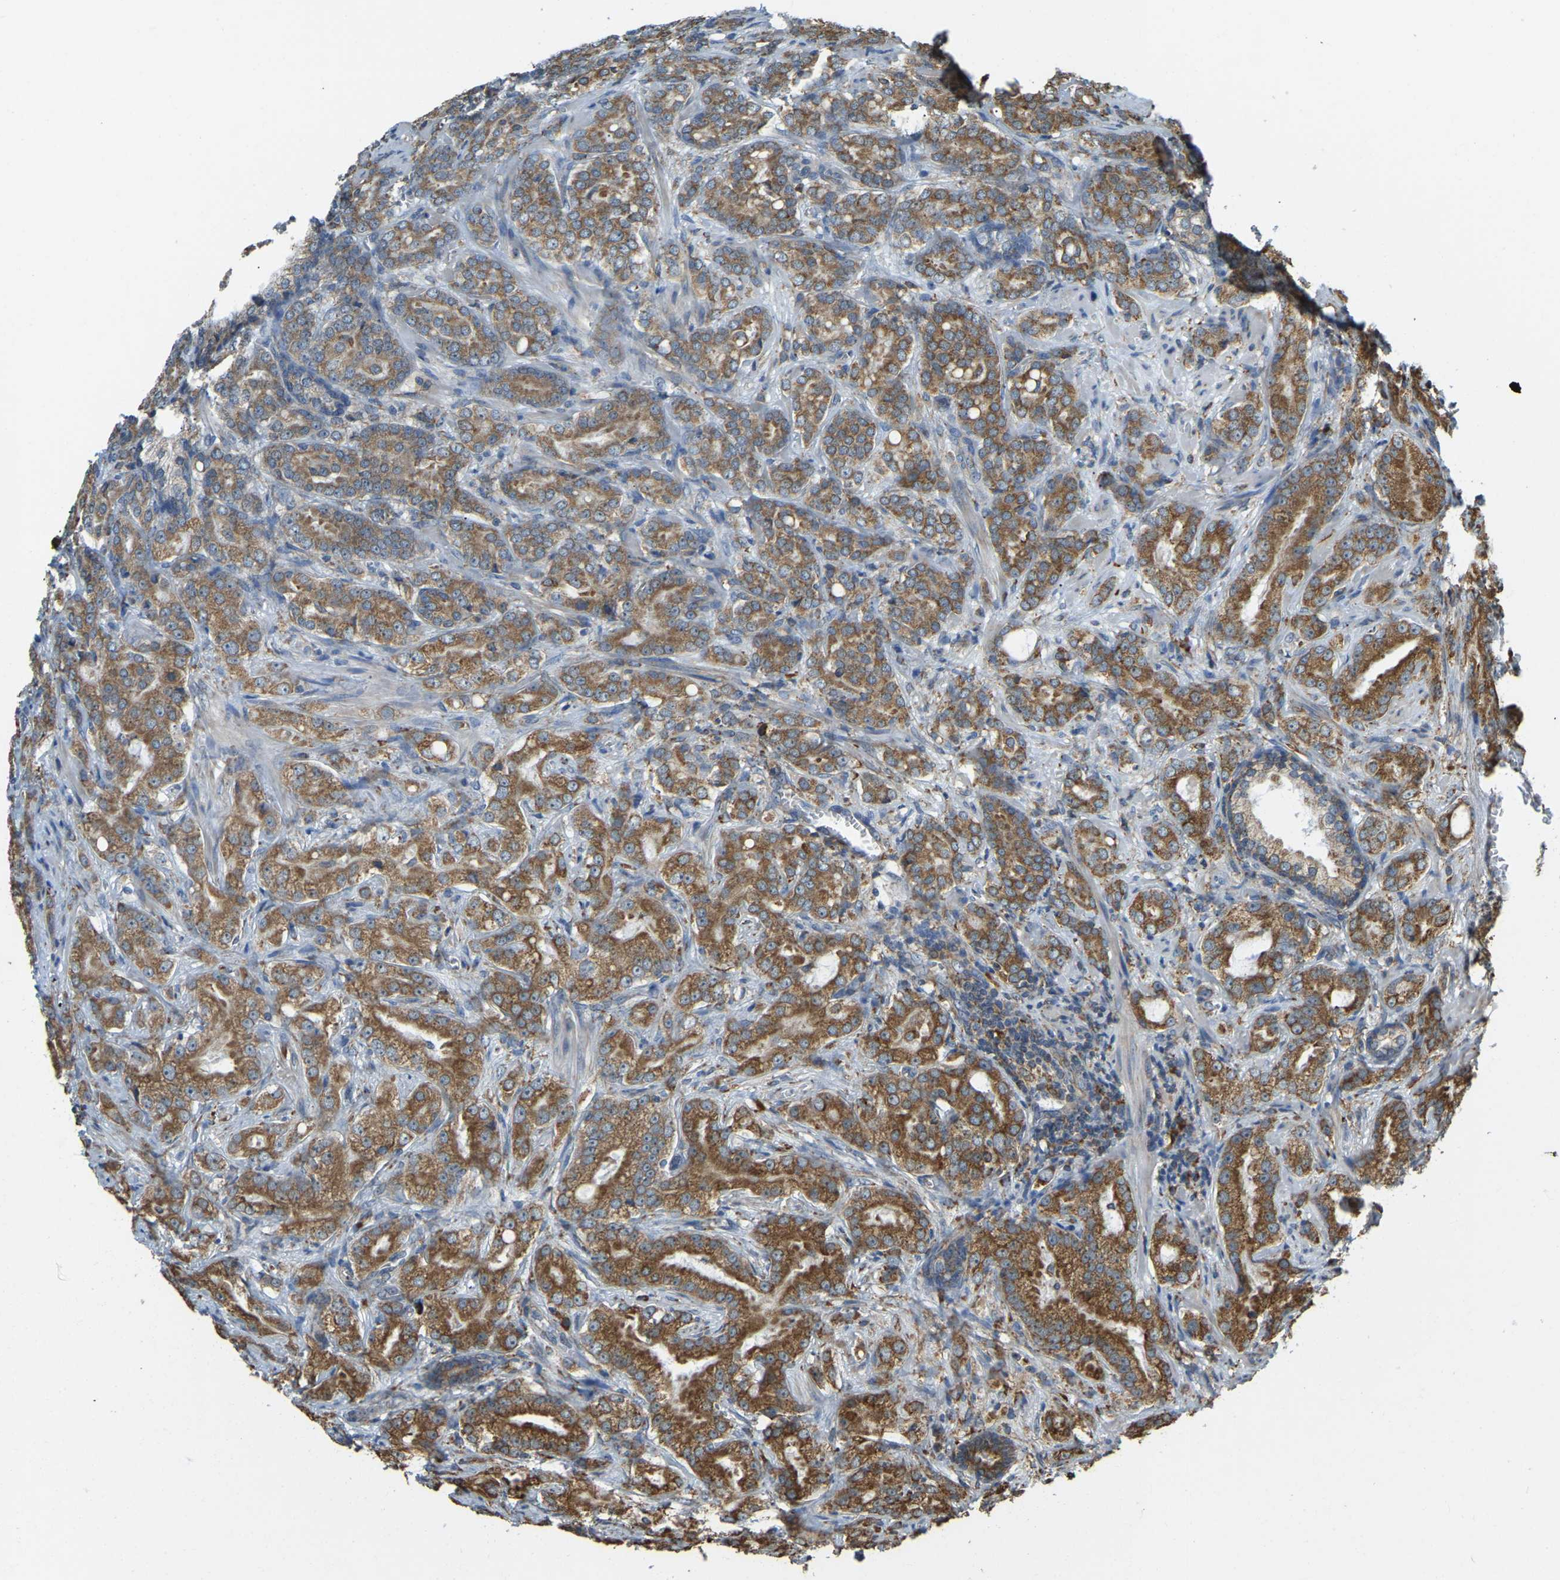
{"staining": {"intensity": "moderate", "quantity": ">75%", "location": "cytoplasmic/membranous"}, "tissue": "prostate cancer", "cell_type": "Tumor cells", "image_type": "cancer", "snomed": [{"axis": "morphology", "description": "Adenocarcinoma, High grade"}, {"axis": "topography", "description": "Prostate"}], "caption": "Protein staining of prostate cancer (adenocarcinoma (high-grade)) tissue reveals moderate cytoplasmic/membranous staining in about >75% of tumor cells. The staining is performed using DAB brown chromogen to label protein expression. The nuclei are counter-stained blue using hematoxylin.", "gene": "RNF115", "patient": {"sex": "male", "age": 64}}